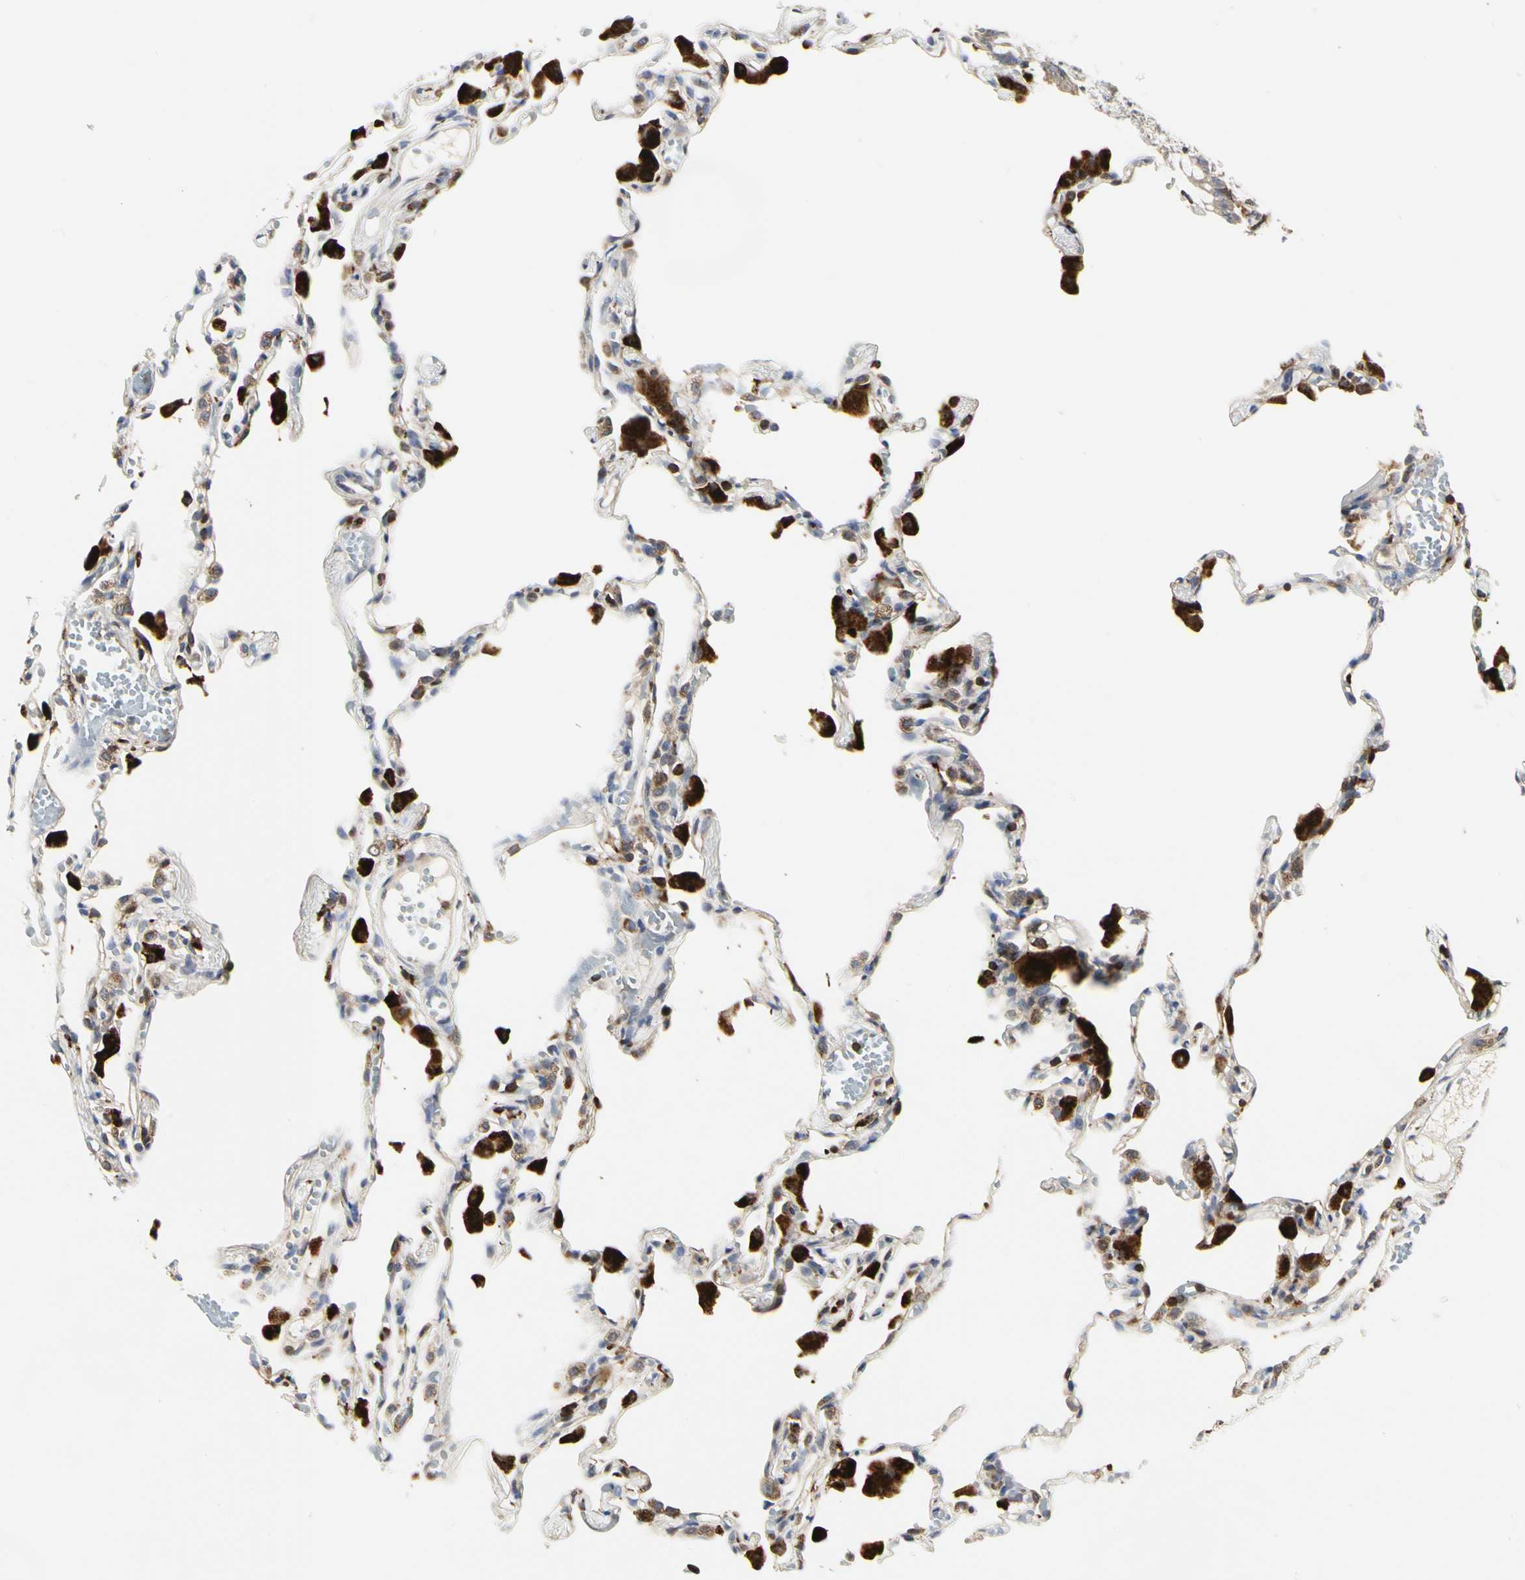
{"staining": {"intensity": "moderate", "quantity": "<25%", "location": "cytoplasmic/membranous"}, "tissue": "lung", "cell_type": "Alveolar cells", "image_type": "normal", "snomed": [{"axis": "morphology", "description": "Normal tissue, NOS"}, {"axis": "topography", "description": "Lung"}], "caption": "Protein analysis of normal lung shows moderate cytoplasmic/membranous staining in approximately <25% of alveolar cells.", "gene": "NAPG", "patient": {"sex": "female", "age": 49}}